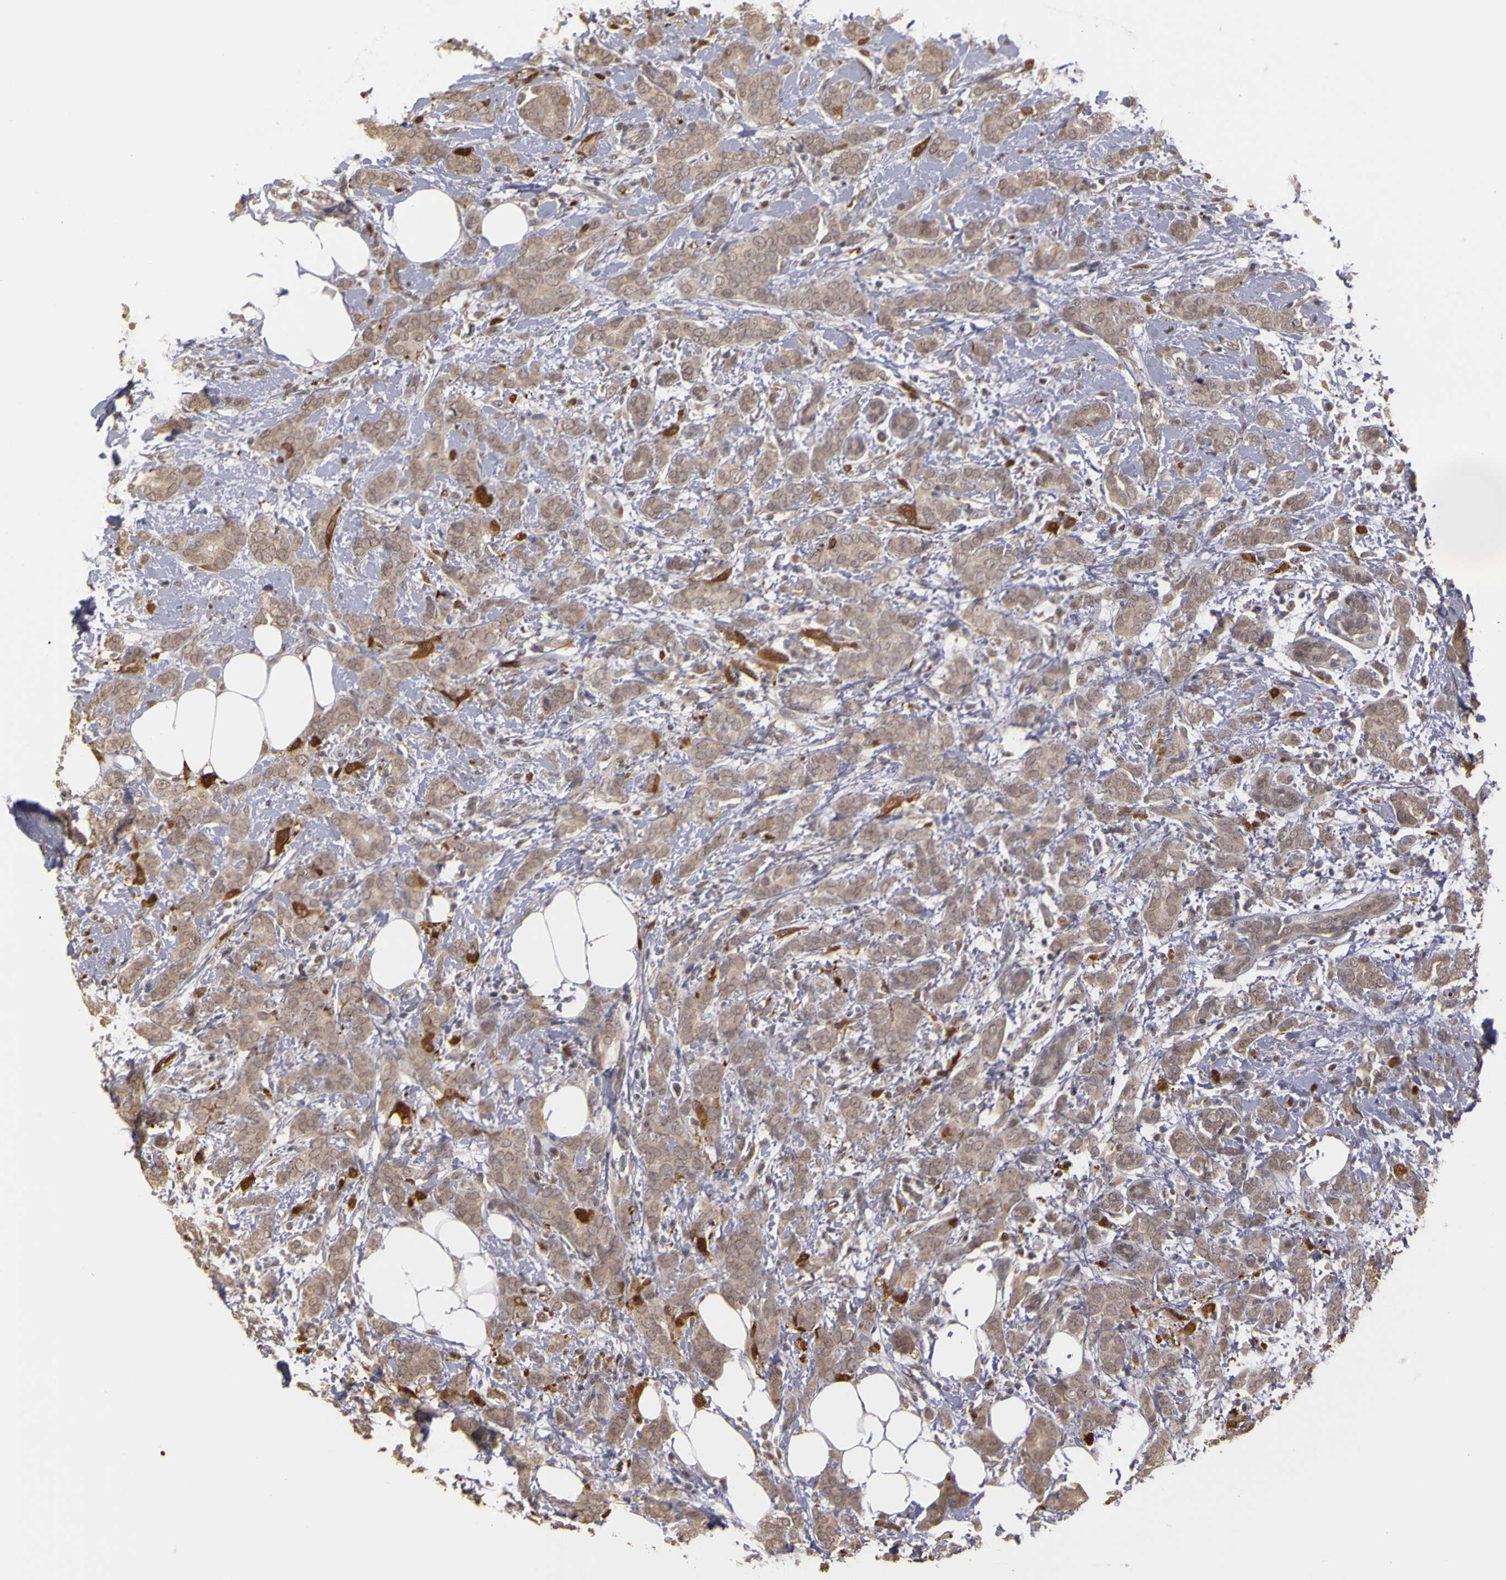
{"staining": {"intensity": "moderate", "quantity": ">75%", "location": "cytoplasmic/membranous"}, "tissue": "breast cancer", "cell_type": "Tumor cells", "image_type": "cancer", "snomed": [{"axis": "morphology", "description": "Duct carcinoma"}, {"axis": "topography", "description": "Breast"}], "caption": "DAB immunohistochemical staining of breast intraductal carcinoma reveals moderate cytoplasmic/membranous protein staining in about >75% of tumor cells. (brown staining indicates protein expression, while blue staining denotes nuclei).", "gene": "FRMD7", "patient": {"sex": "female", "age": 53}}